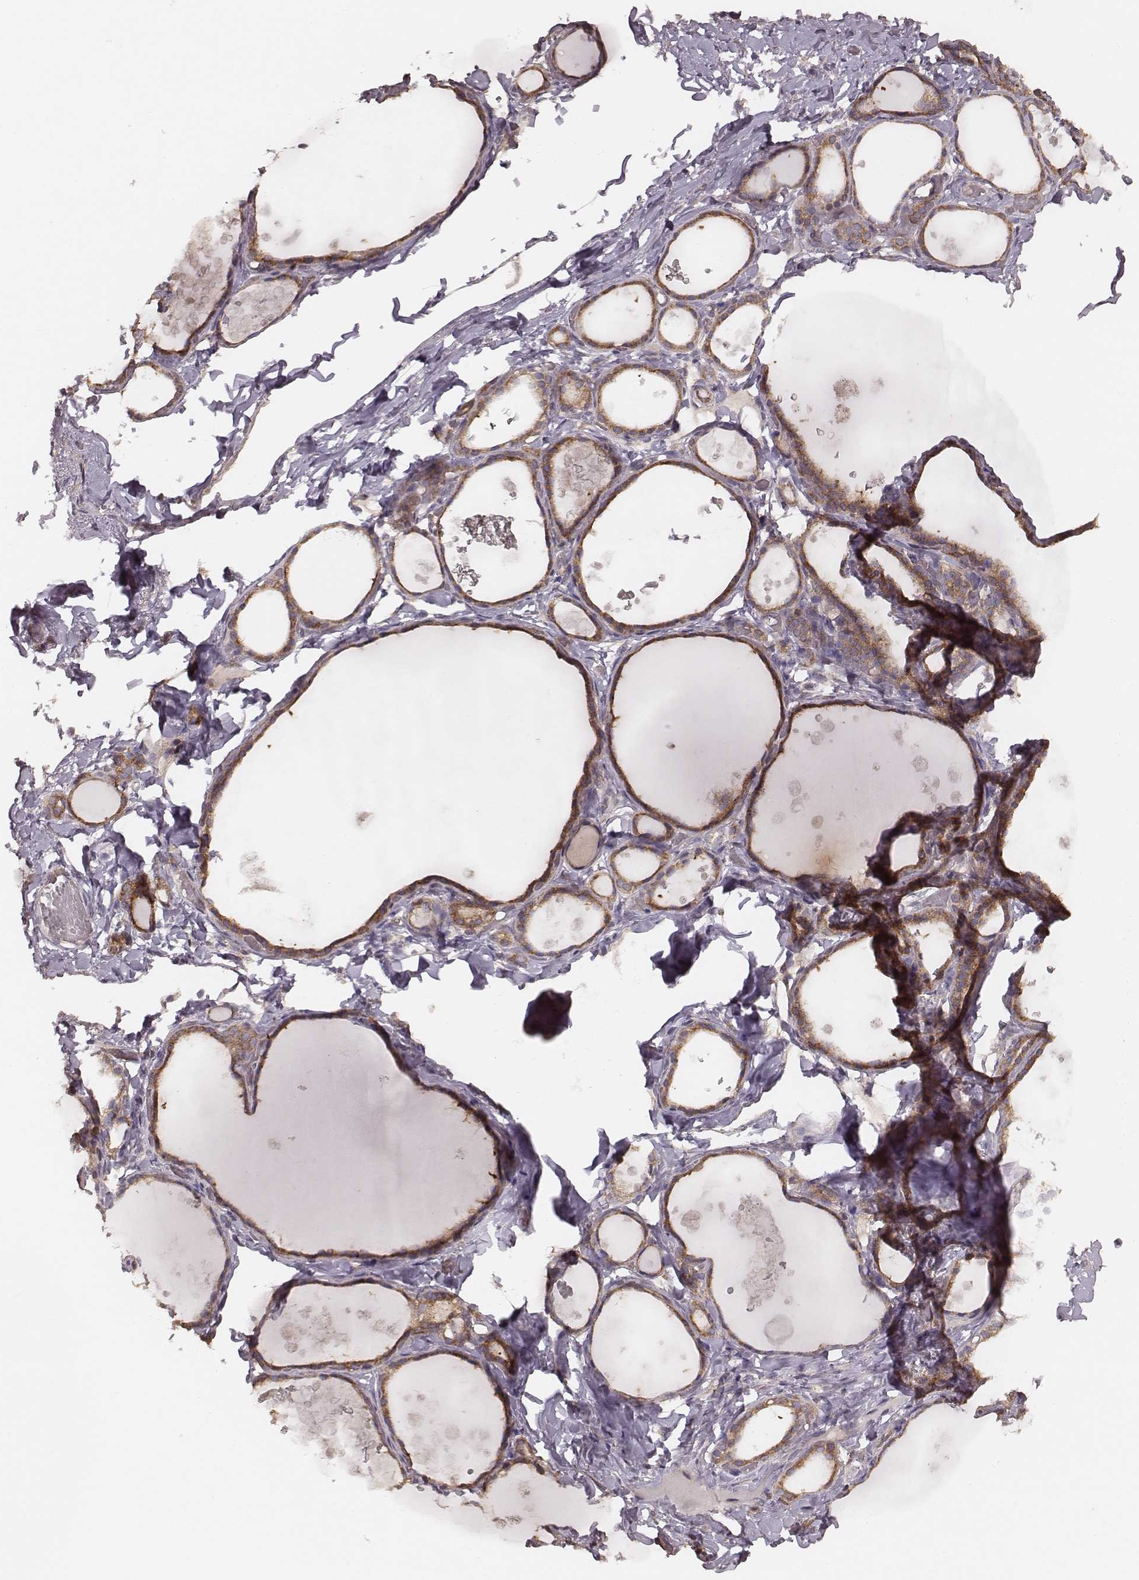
{"staining": {"intensity": "moderate", "quantity": ">75%", "location": "cytoplasmic/membranous"}, "tissue": "thyroid gland", "cell_type": "Glandular cells", "image_type": "normal", "snomed": [{"axis": "morphology", "description": "Normal tissue, NOS"}, {"axis": "topography", "description": "Thyroid gland"}], "caption": "A high-resolution image shows IHC staining of benign thyroid gland, which exhibits moderate cytoplasmic/membranous staining in approximately >75% of glandular cells.", "gene": "CARS1", "patient": {"sex": "female", "age": 56}}